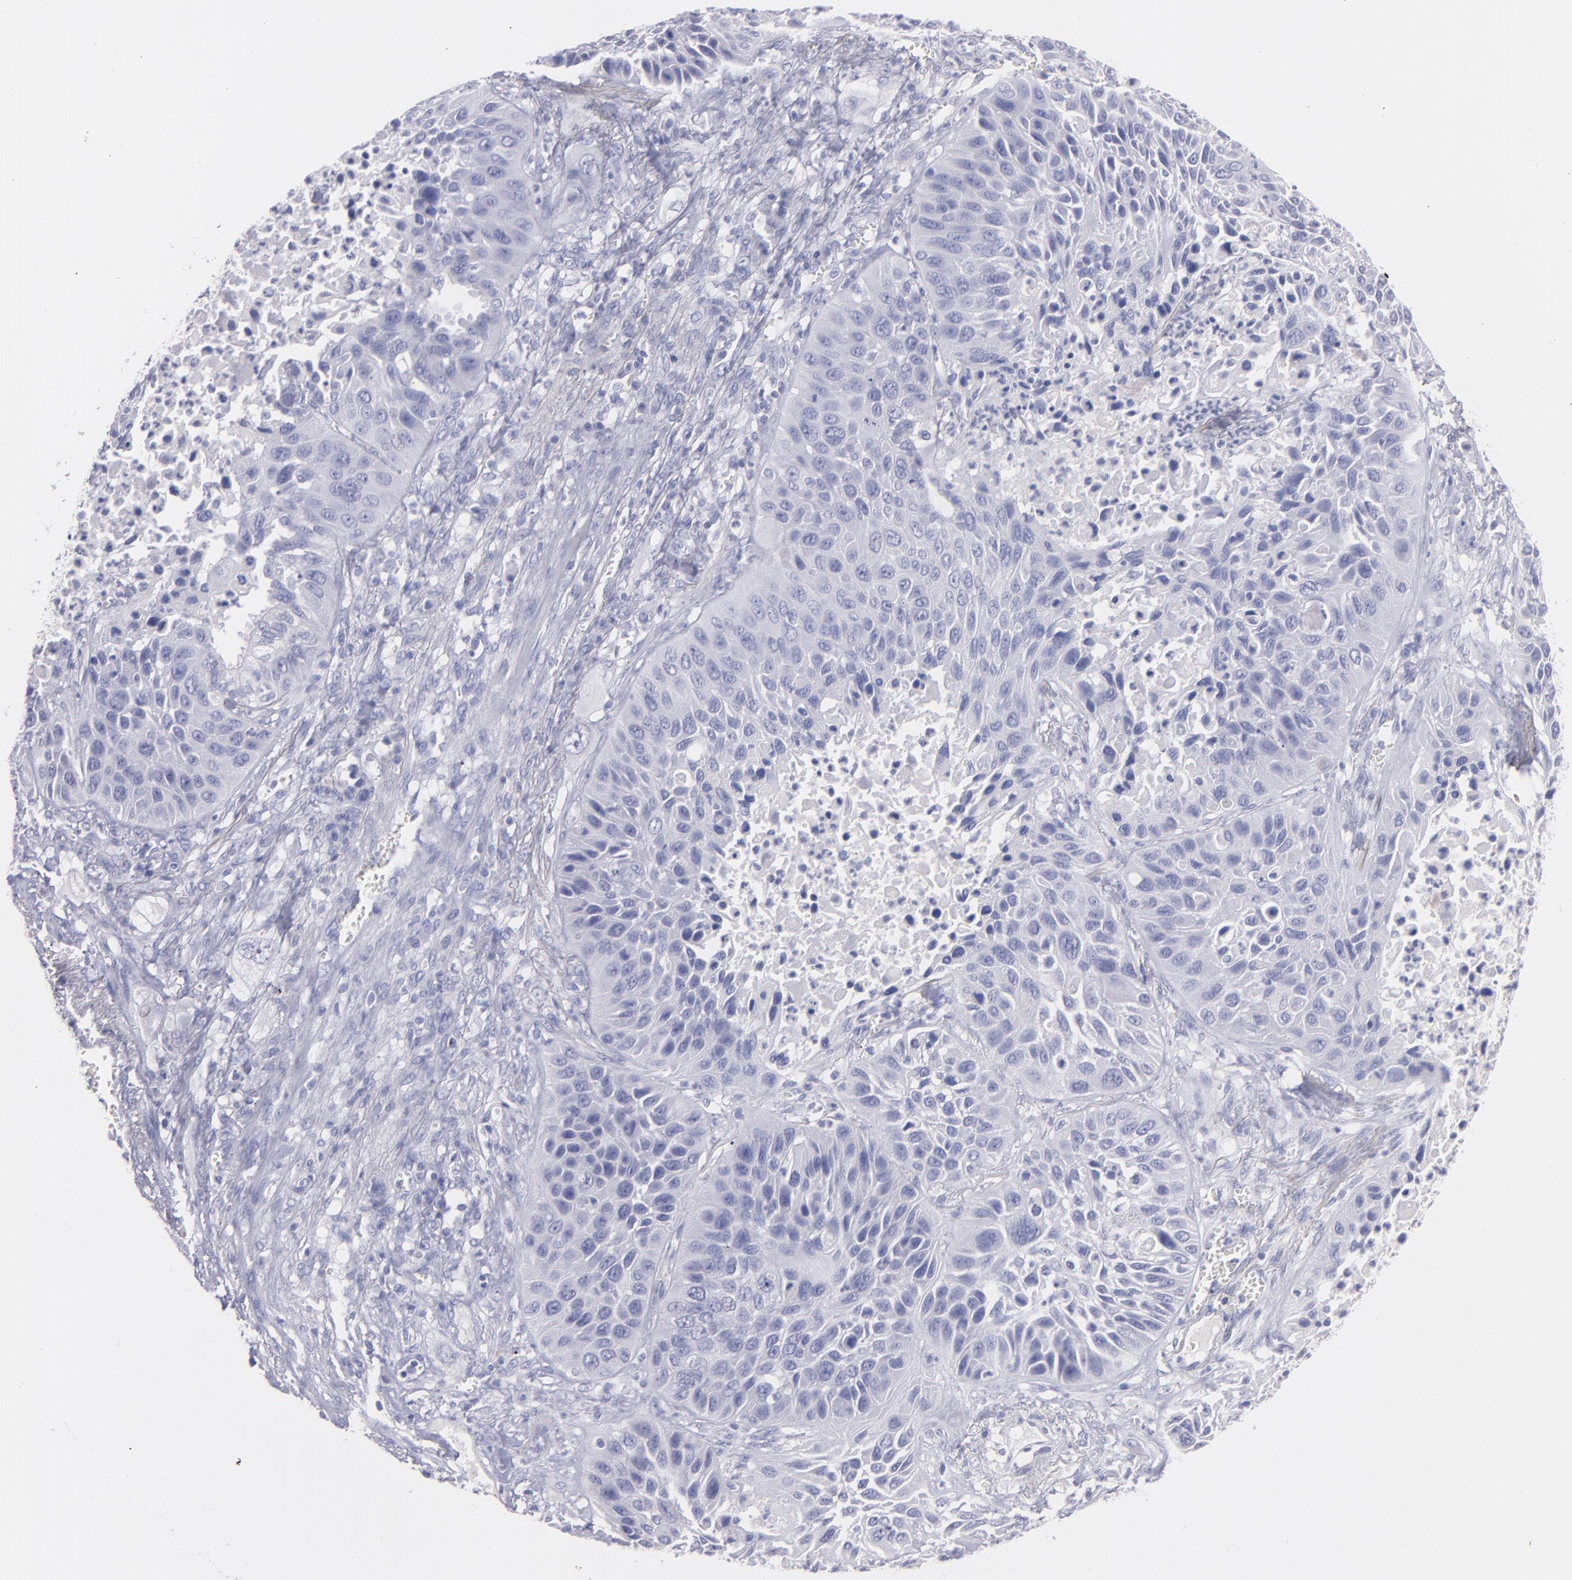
{"staining": {"intensity": "negative", "quantity": "none", "location": "none"}, "tissue": "lung cancer", "cell_type": "Tumor cells", "image_type": "cancer", "snomed": [{"axis": "morphology", "description": "Squamous cell carcinoma, NOS"}, {"axis": "topography", "description": "Lung"}], "caption": "DAB immunohistochemical staining of lung cancer reveals no significant staining in tumor cells.", "gene": "SNAP25", "patient": {"sex": "female", "age": 76}}